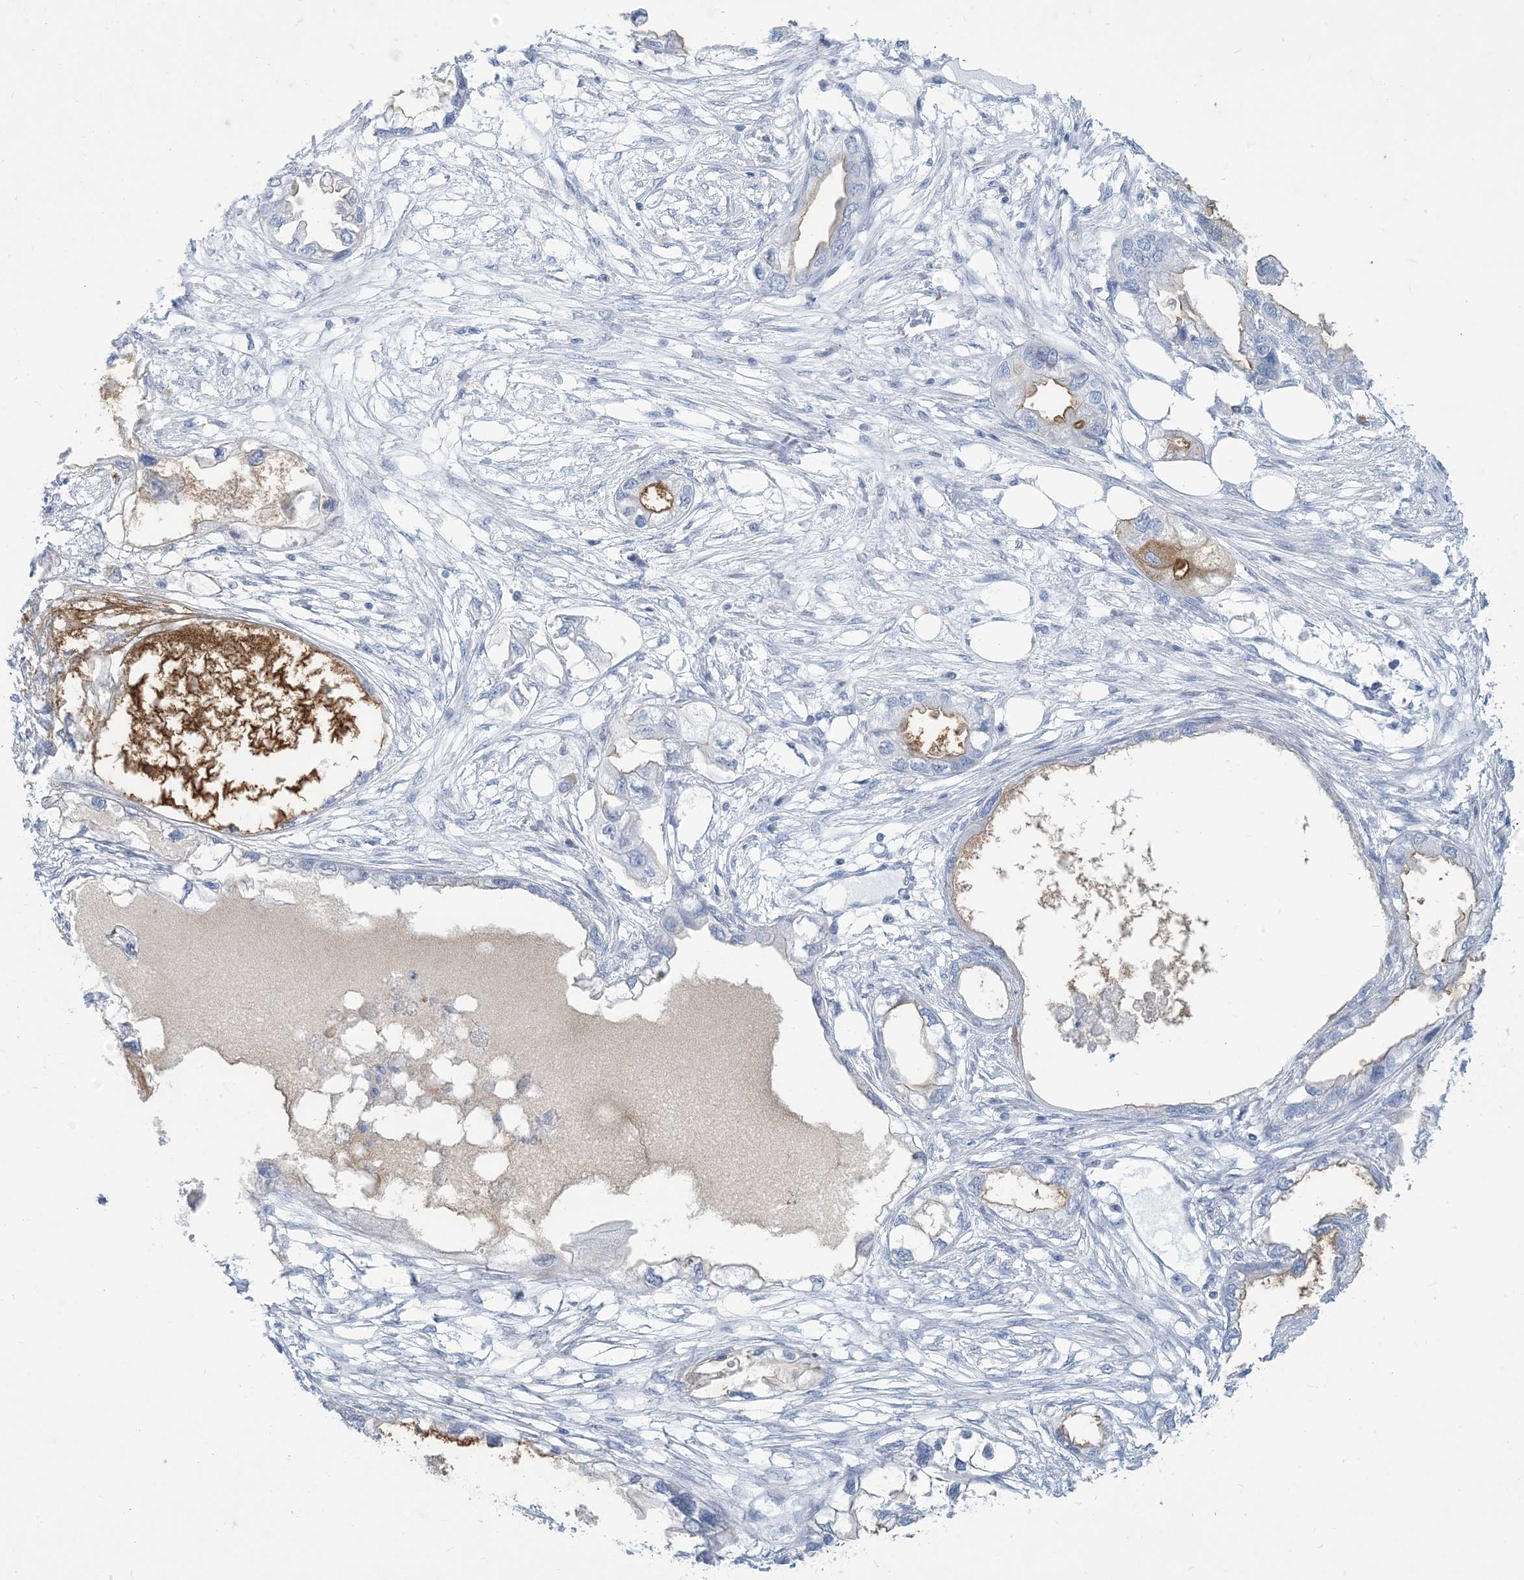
{"staining": {"intensity": "moderate", "quantity": "<25%", "location": "cytoplasmic/membranous"}, "tissue": "endometrial cancer", "cell_type": "Tumor cells", "image_type": "cancer", "snomed": [{"axis": "morphology", "description": "Adenocarcinoma, NOS"}, {"axis": "morphology", "description": "Adenocarcinoma, metastatic, NOS"}, {"axis": "topography", "description": "Adipose tissue"}, {"axis": "topography", "description": "Endometrium"}], "caption": "Immunohistochemistry histopathology image of human endometrial metastatic adenocarcinoma stained for a protein (brown), which demonstrates low levels of moderate cytoplasmic/membranous positivity in approximately <25% of tumor cells.", "gene": "MOXD1", "patient": {"sex": "female", "age": 67}}